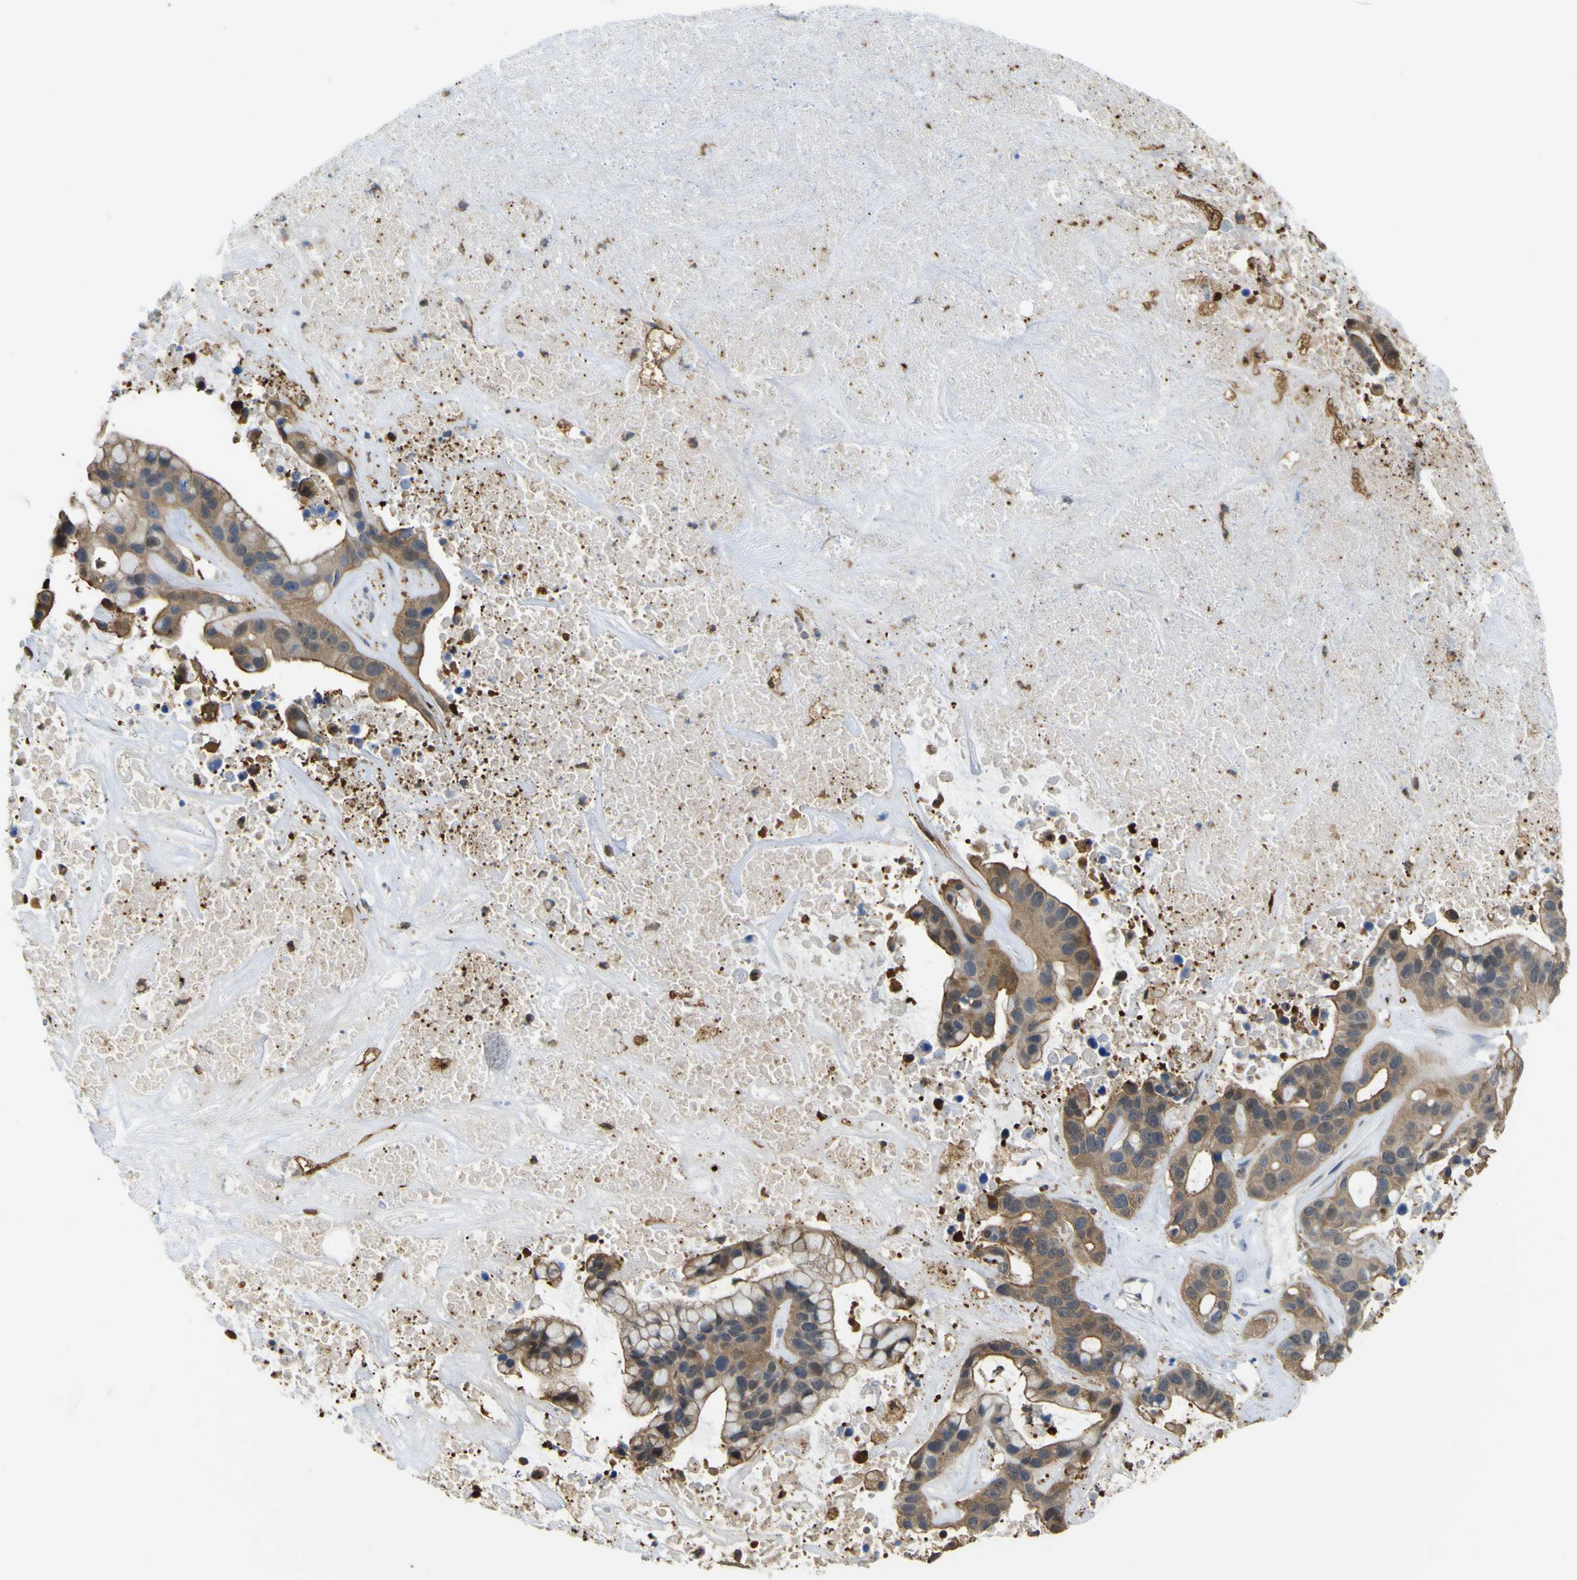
{"staining": {"intensity": "moderate", "quantity": ">75%", "location": "cytoplasmic/membranous"}, "tissue": "liver cancer", "cell_type": "Tumor cells", "image_type": "cancer", "snomed": [{"axis": "morphology", "description": "Cholangiocarcinoma"}, {"axis": "topography", "description": "Liver"}], "caption": "Liver cholangiocarcinoma stained for a protein displays moderate cytoplasmic/membranous positivity in tumor cells.", "gene": "ABHD3", "patient": {"sex": "female", "age": 65}}